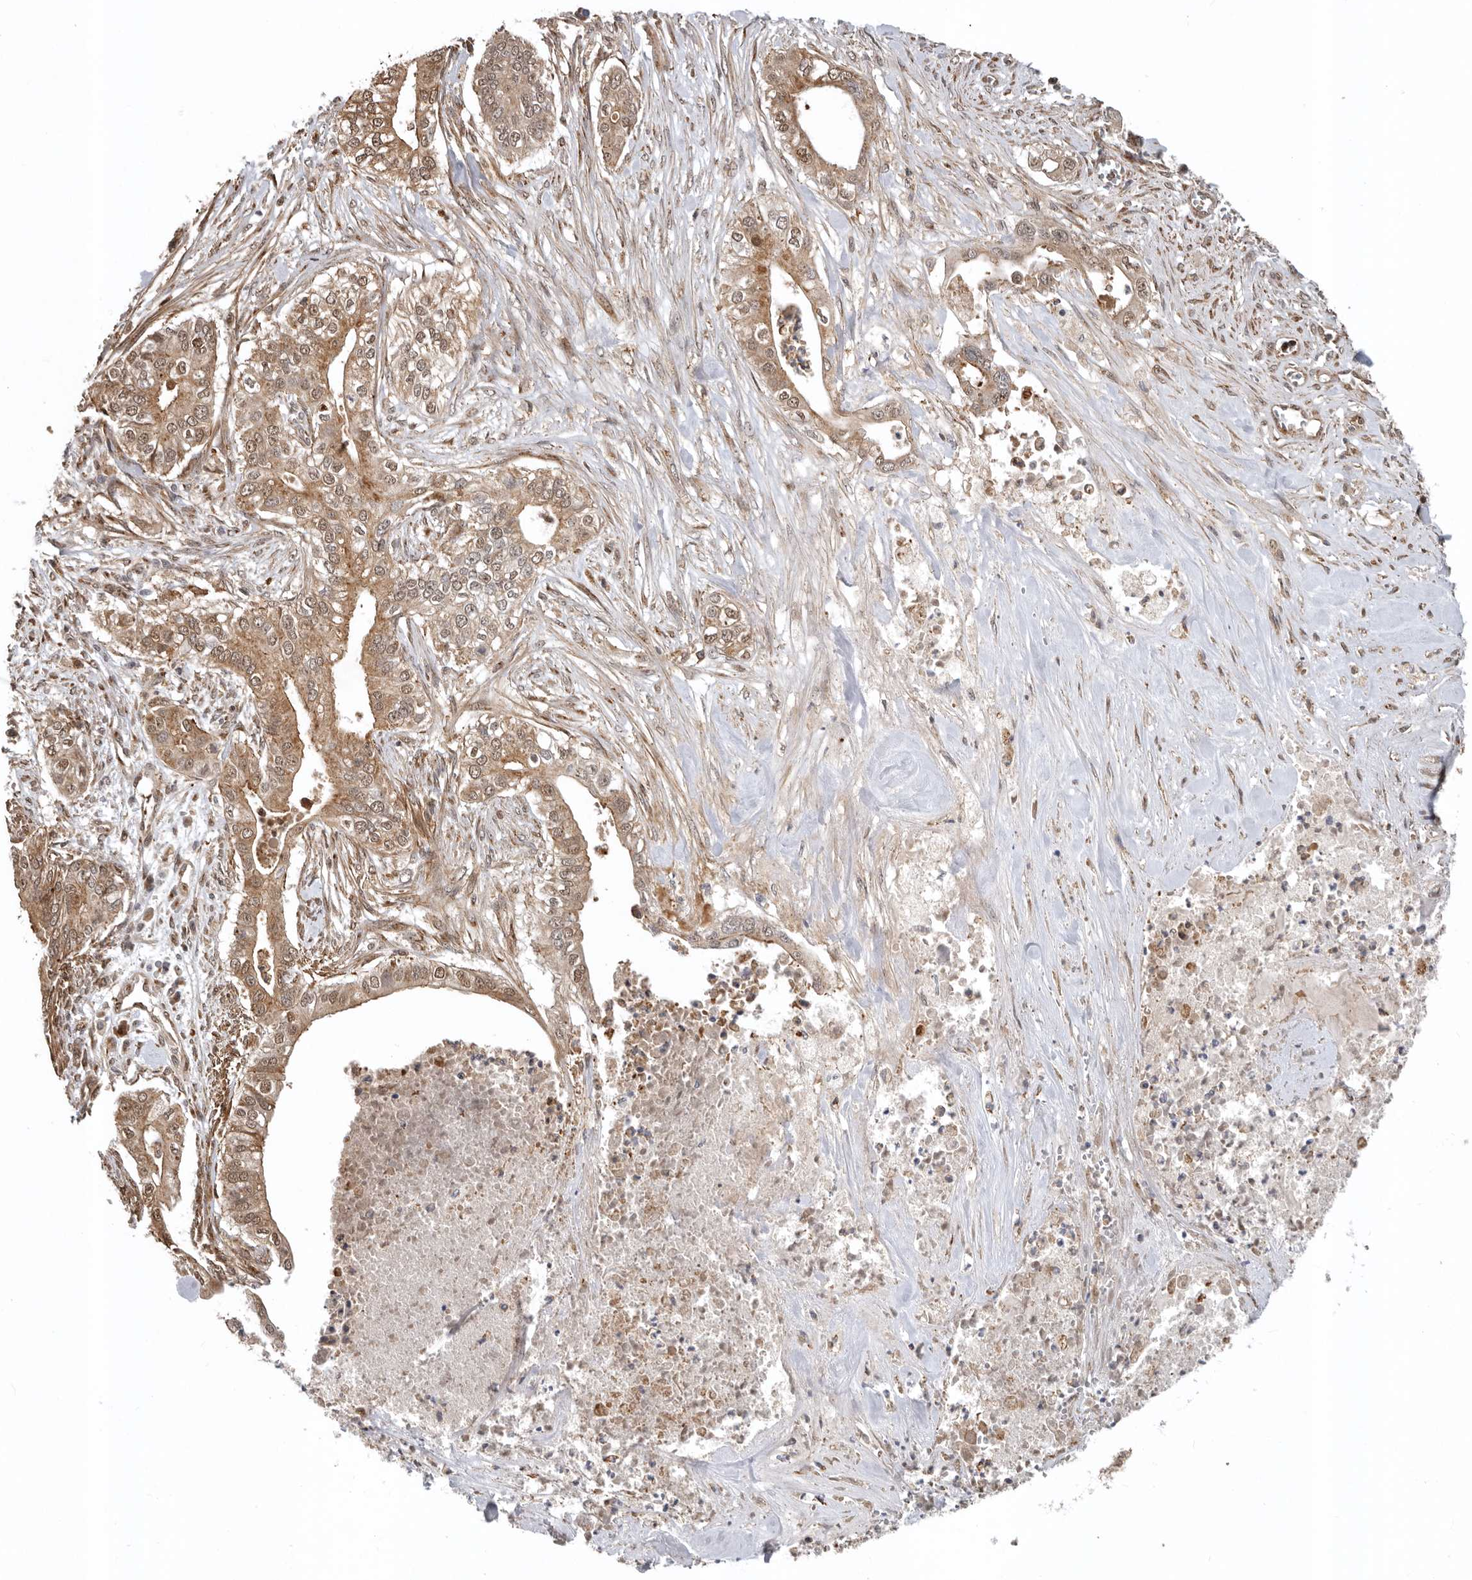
{"staining": {"intensity": "moderate", "quantity": ">75%", "location": "cytoplasmic/membranous,nuclear"}, "tissue": "pancreatic cancer", "cell_type": "Tumor cells", "image_type": "cancer", "snomed": [{"axis": "morphology", "description": "Adenocarcinoma, NOS"}, {"axis": "topography", "description": "Pancreas"}], "caption": "This is a histology image of IHC staining of pancreatic cancer, which shows moderate expression in the cytoplasmic/membranous and nuclear of tumor cells.", "gene": "RNF157", "patient": {"sex": "female", "age": 78}}